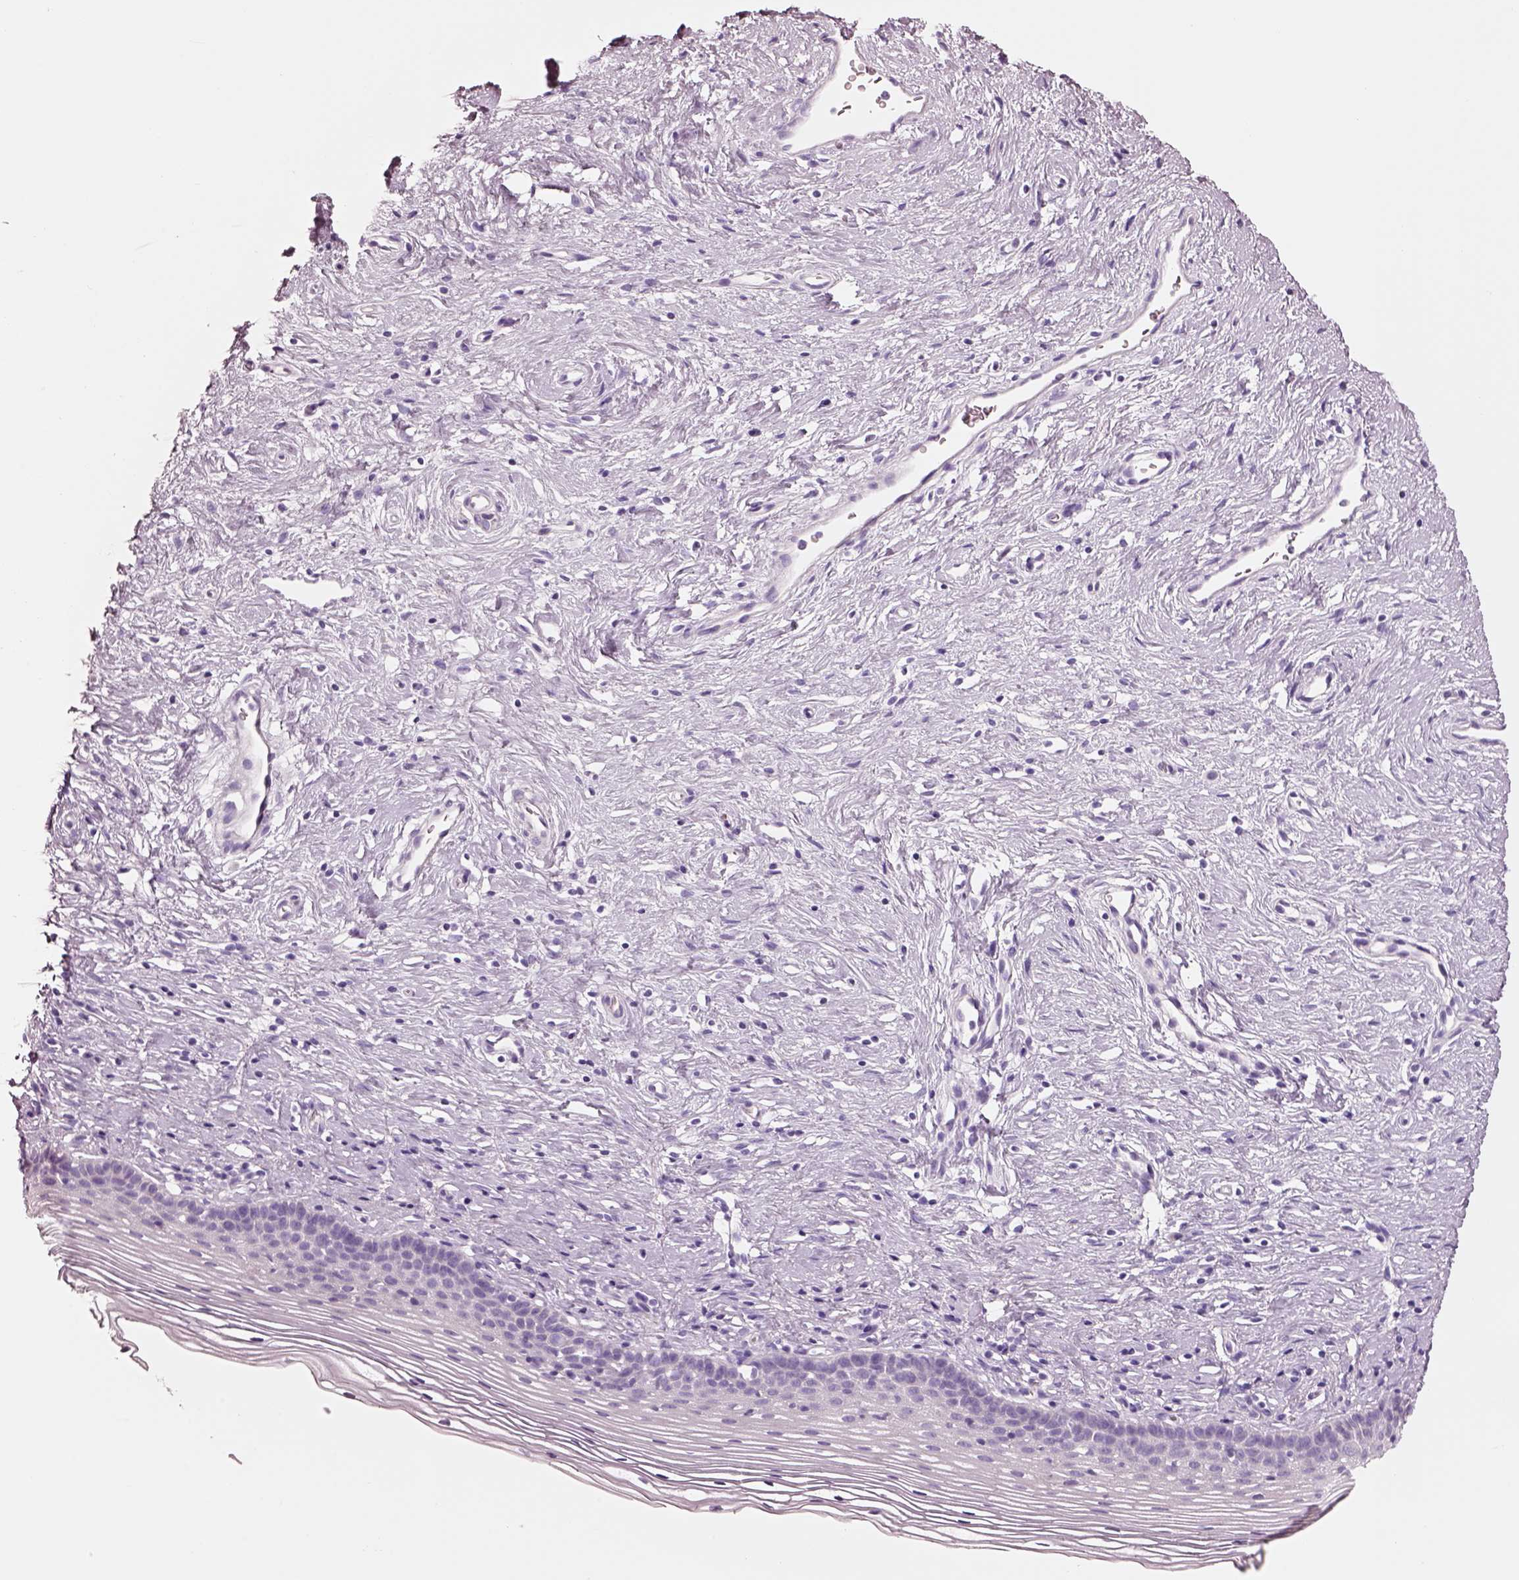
{"staining": {"intensity": "negative", "quantity": "none", "location": "none"}, "tissue": "cervix", "cell_type": "Glandular cells", "image_type": "normal", "snomed": [{"axis": "morphology", "description": "Normal tissue, NOS"}, {"axis": "topography", "description": "Cervix"}], "caption": "Glandular cells show no significant protein expression in unremarkable cervix.", "gene": "PNOC", "patient": {"sex": "female", "age": 39}}